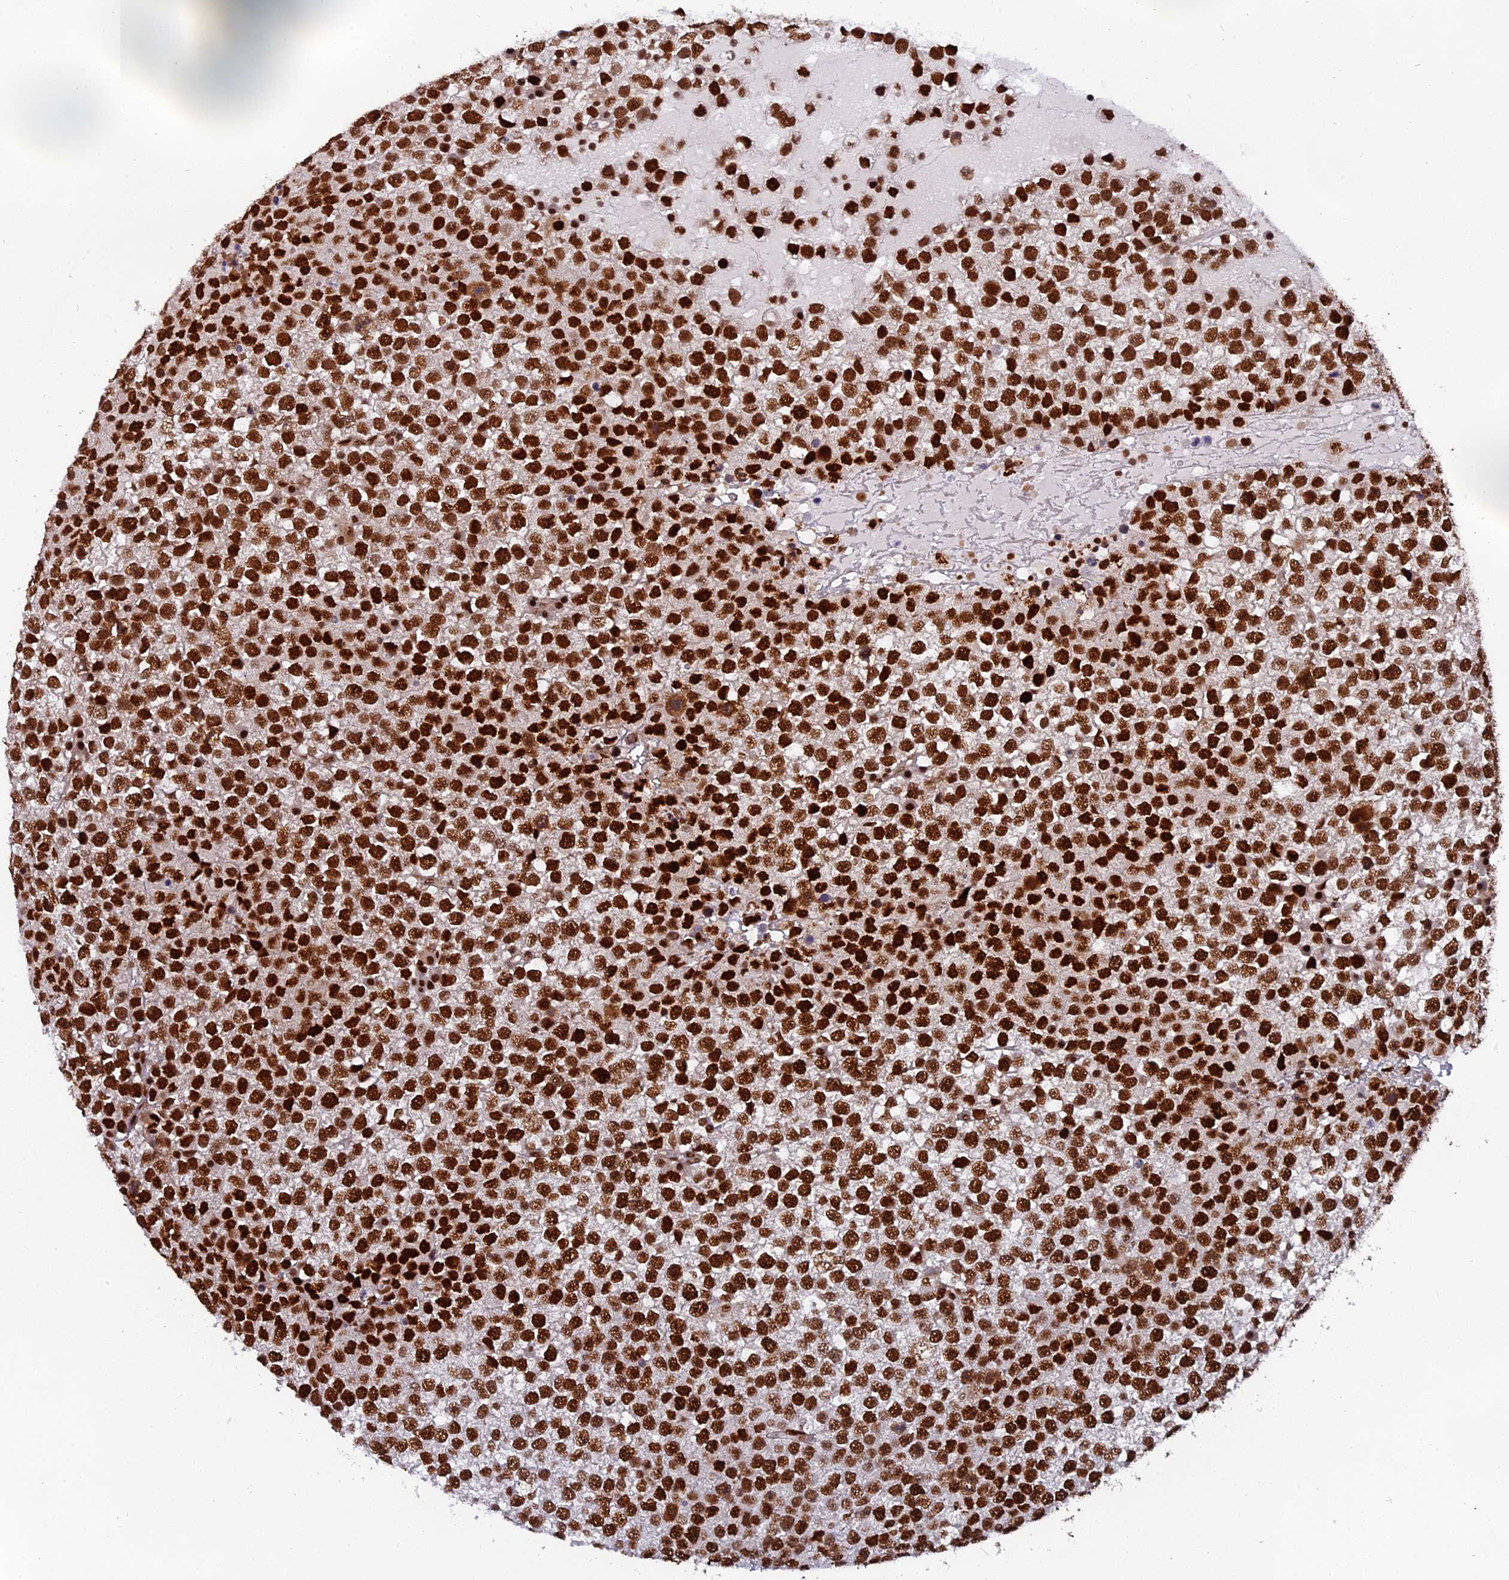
{"staining": {"intensity": "strong", "quantity": ">75%", "location": "nuclear"}, "tissue": "testis cancer", "cell_type": "Tumor cells", "image_type": "cancer", "snomed": [{"axis": "morphology", "description": "Seminoma, NOS"}, {"axis": "topography", "description": "Testis"}], "caption": "This photomicrograph reveals seminoma (testis) stained with immunohistochemistry to label a protein in brown. The nuclear of tumor cells show strong positivity for the protein. Nuclei are counter-stained blue.", "gene": "RAMAC", "patient": {"sex": "male", "age": 65}}